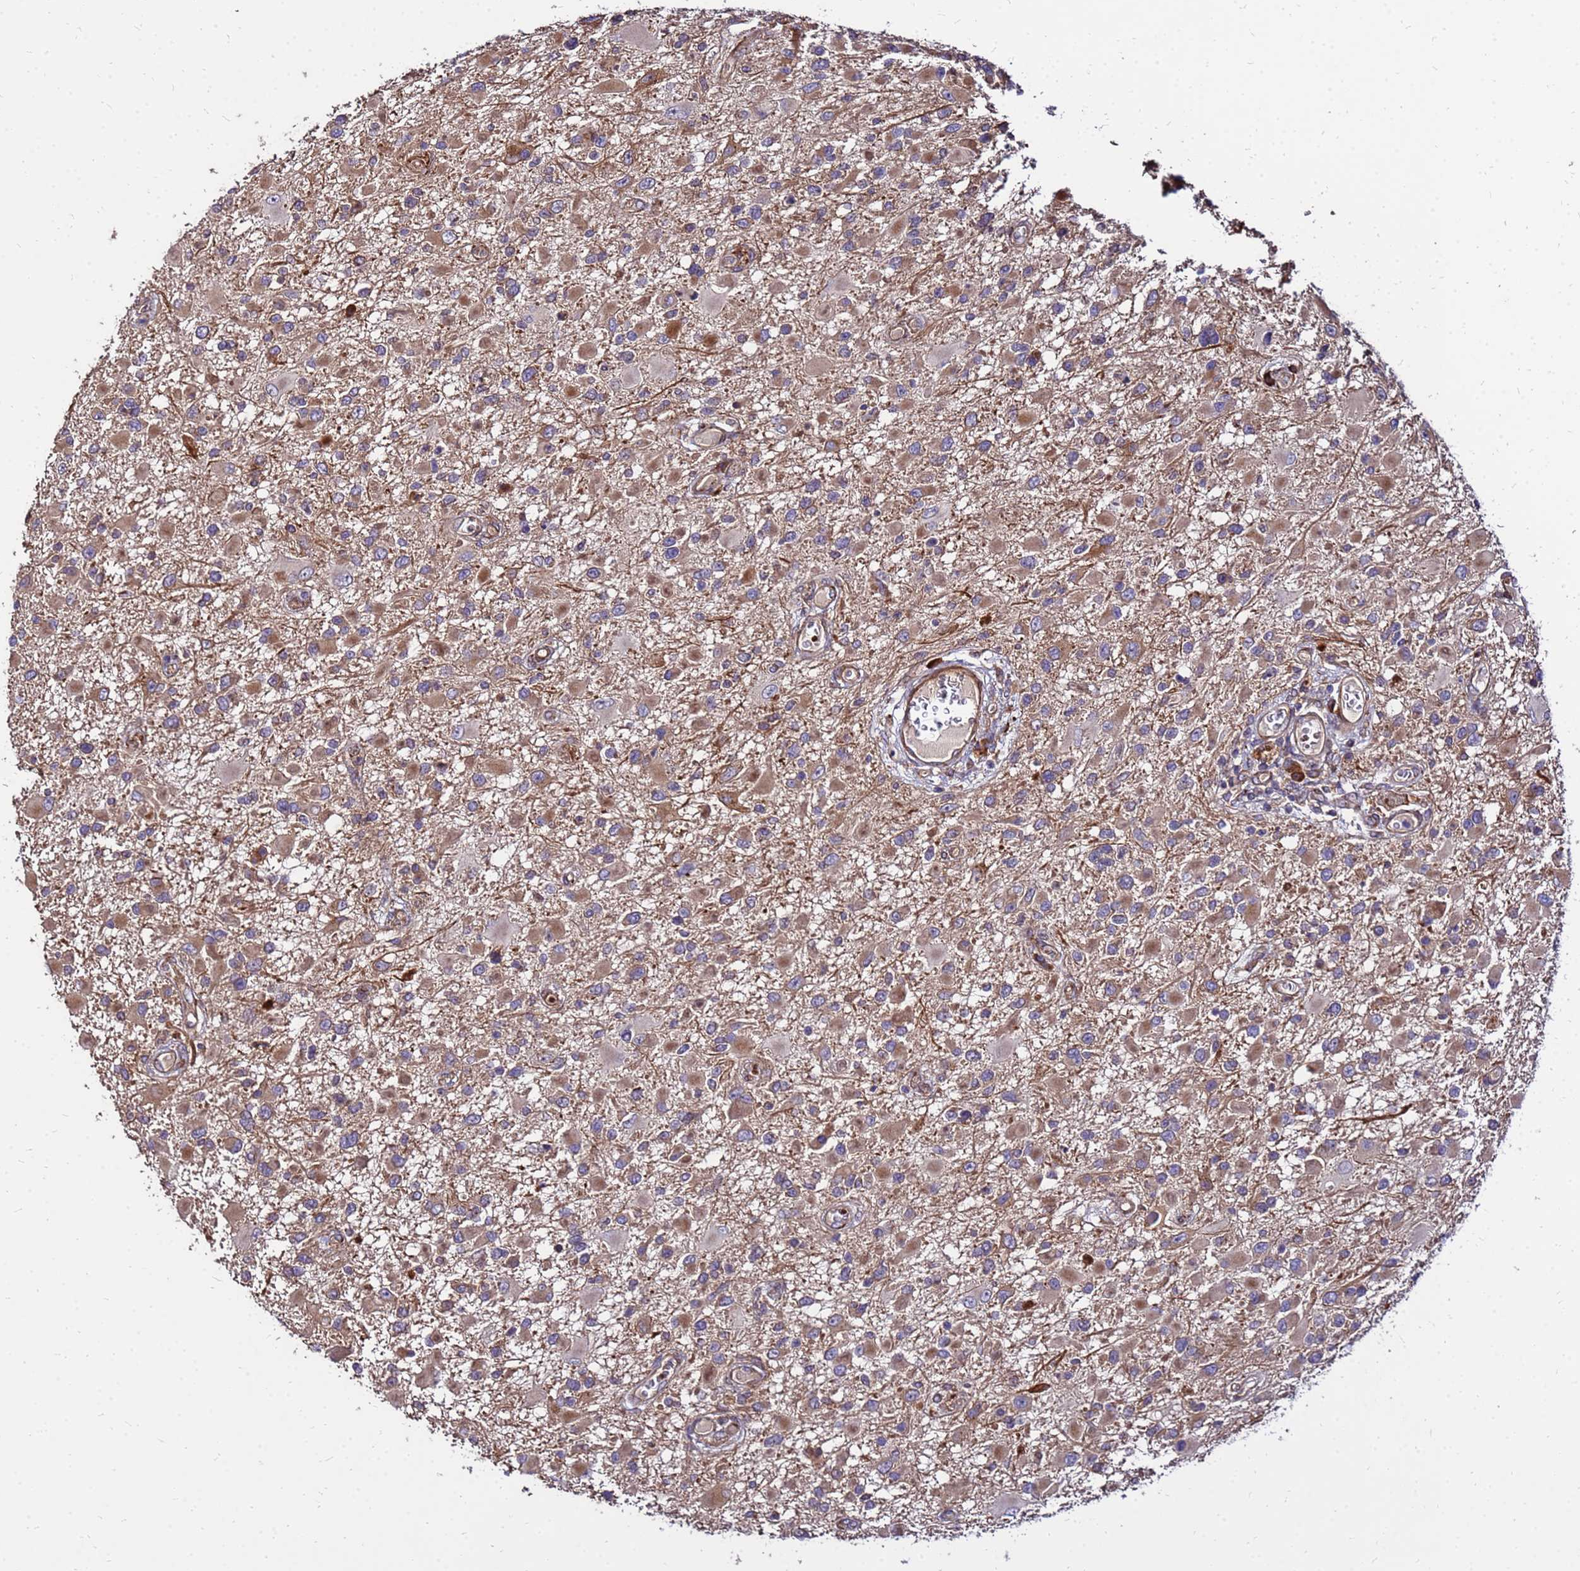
{"staining": {"intensity": "moderate", "quantity": ">75%", "location": "cytoplasmic/membranous"}, "tissue": "glioma", "cell_type": "Tumor cells", "image_type": "cancer", "snomed": [{"axis": "morphology", "description": "Glioma, malignant, High grade"}, {"axis": "topography", "description": "Brain"}], "caption": "DAB (3,3'-diaminobenzidine) immunohistochemical staining of glioma reveals moderate cytoplasmic/membranous protein expression in about >75% of tumor cells.", "gene": "WWC2", "patient": {"sex": "male", "age": 53}}